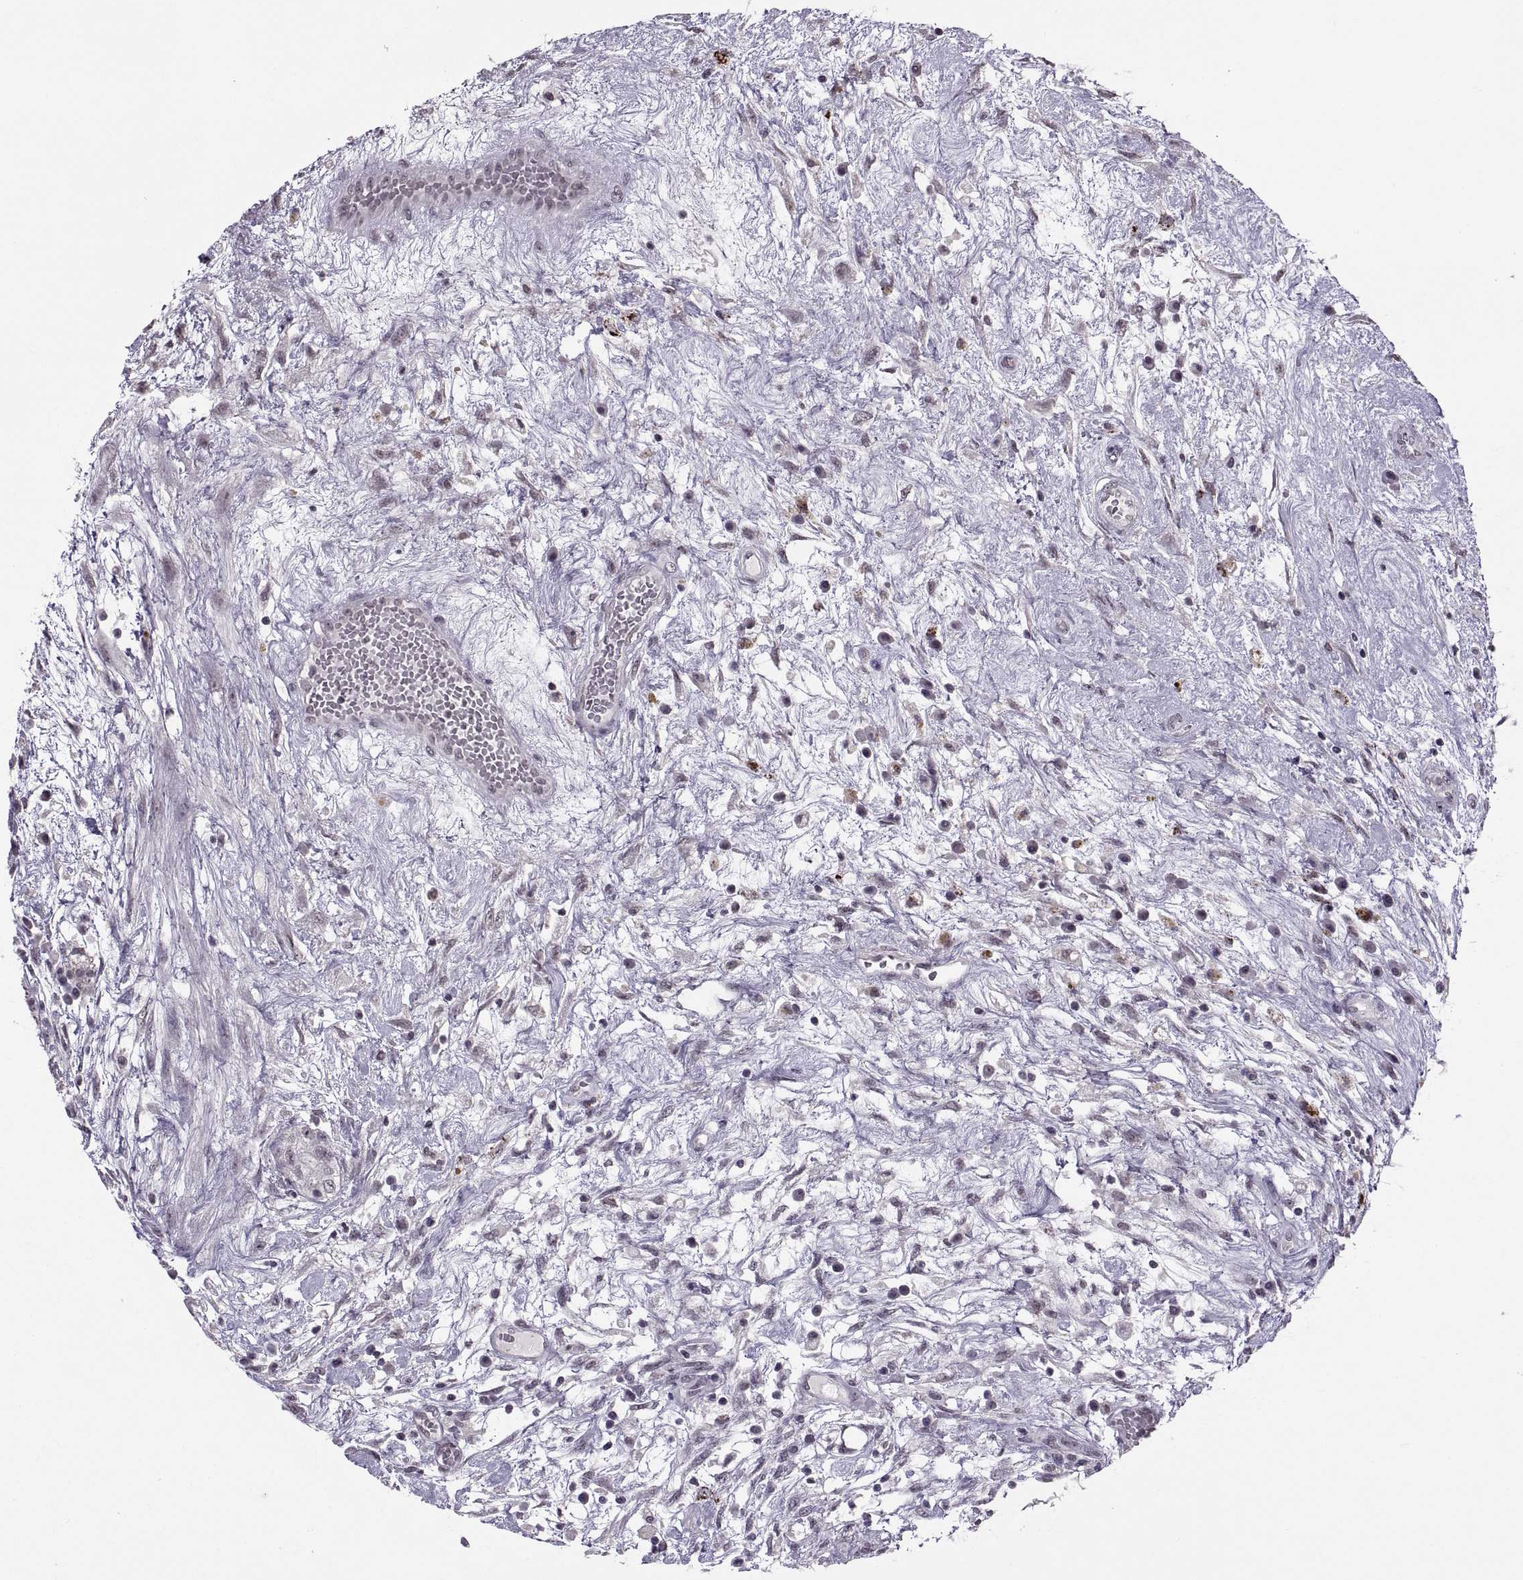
{"staining": {"intensity": "negative", "quantity": "none", "location": "none"}, "tissue": "testis cancer", "cell_type": "Tumor cells", "image_type": "cancer", "snomed": [{"axis": "morphology", "description": "Normal tissue, NOS"}, {"axis": "morphology", "description": "Carcinoma, Embryonal, NOS"}, {"axis": "topography", "description": "Testis"}], "caption": "Immunohistochemistry (IHC) of testis embryonal carcinoma exhibits no positivity in tumor cells.", "gene": "OTP", "patient": {"sex": "male", "age": 32}}